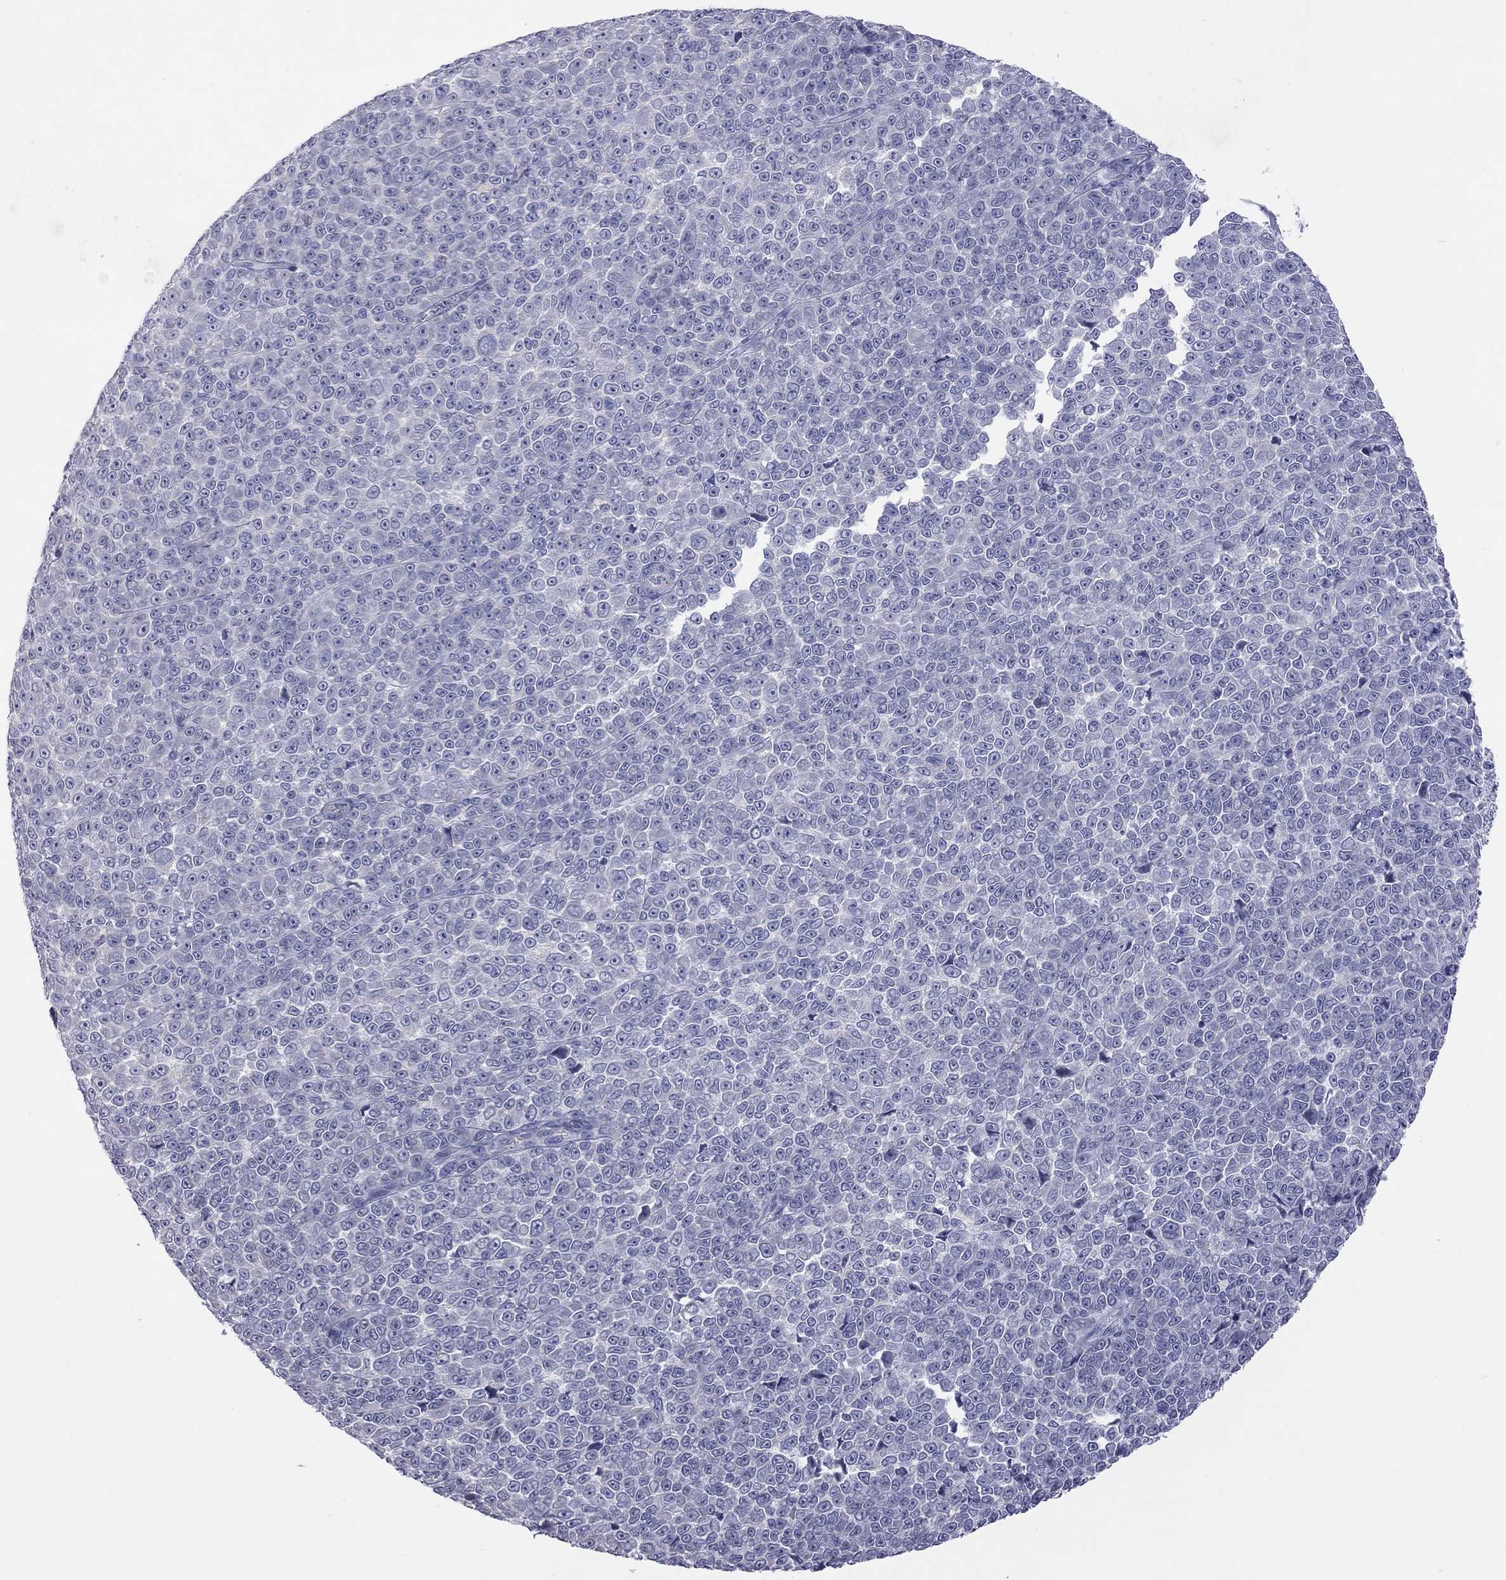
{"staining": {"intensity": "negative", "quantity": "none", "location": "none"}, "tissue": "melanoma", "cell_type": "Tumor cells", "image_type": "cancer", "snomed": [{"axis": "morphology", "description": "Malignant melanoma, NOS"}, {"axis": "topography", "description": "Skin"}], "caption": "An IHC micrograph of melanoma is shown. There is no staining in tumor cells of melanoma.", "gene": "HYLS1", "patient": {"sex": "female", "age": 95}}